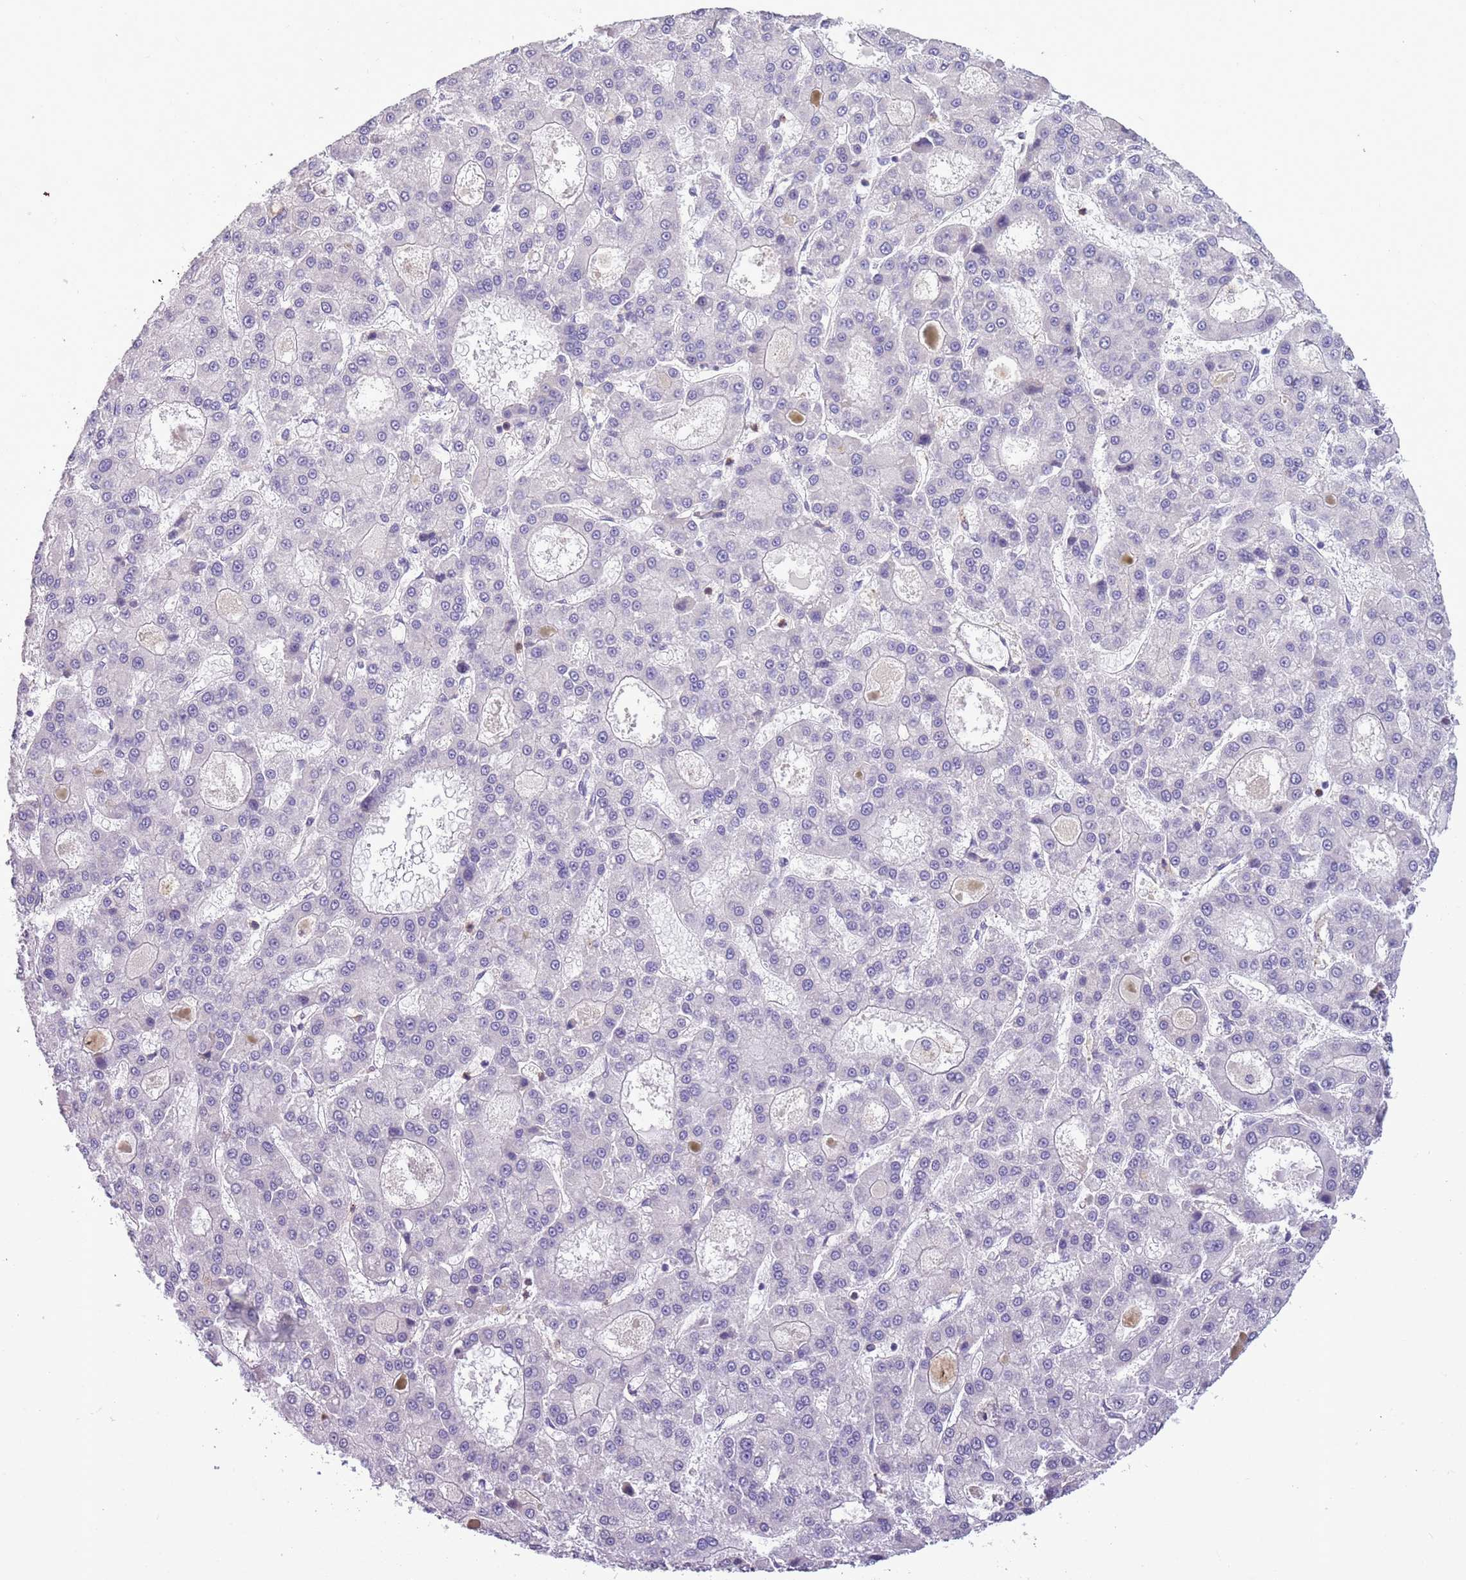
{"staining": {"intensity": "negative", "quantity": "none", "location": "none"}, "tissue": "liver cancer", "cell_type": "Tumor cells", "image_type": "cancer", "snomed": [{"axis": "morphology", "description": "Carcinoma, Hepatocellular, NOS"}, {"axis": "topography", "description": "Liver"}], "caption": "Liver cancer was stained to show a protein in brown. There is no significant staining in tumor cells.", "gene": "JAML", "patient": {"sex": "male", "age": 70}}